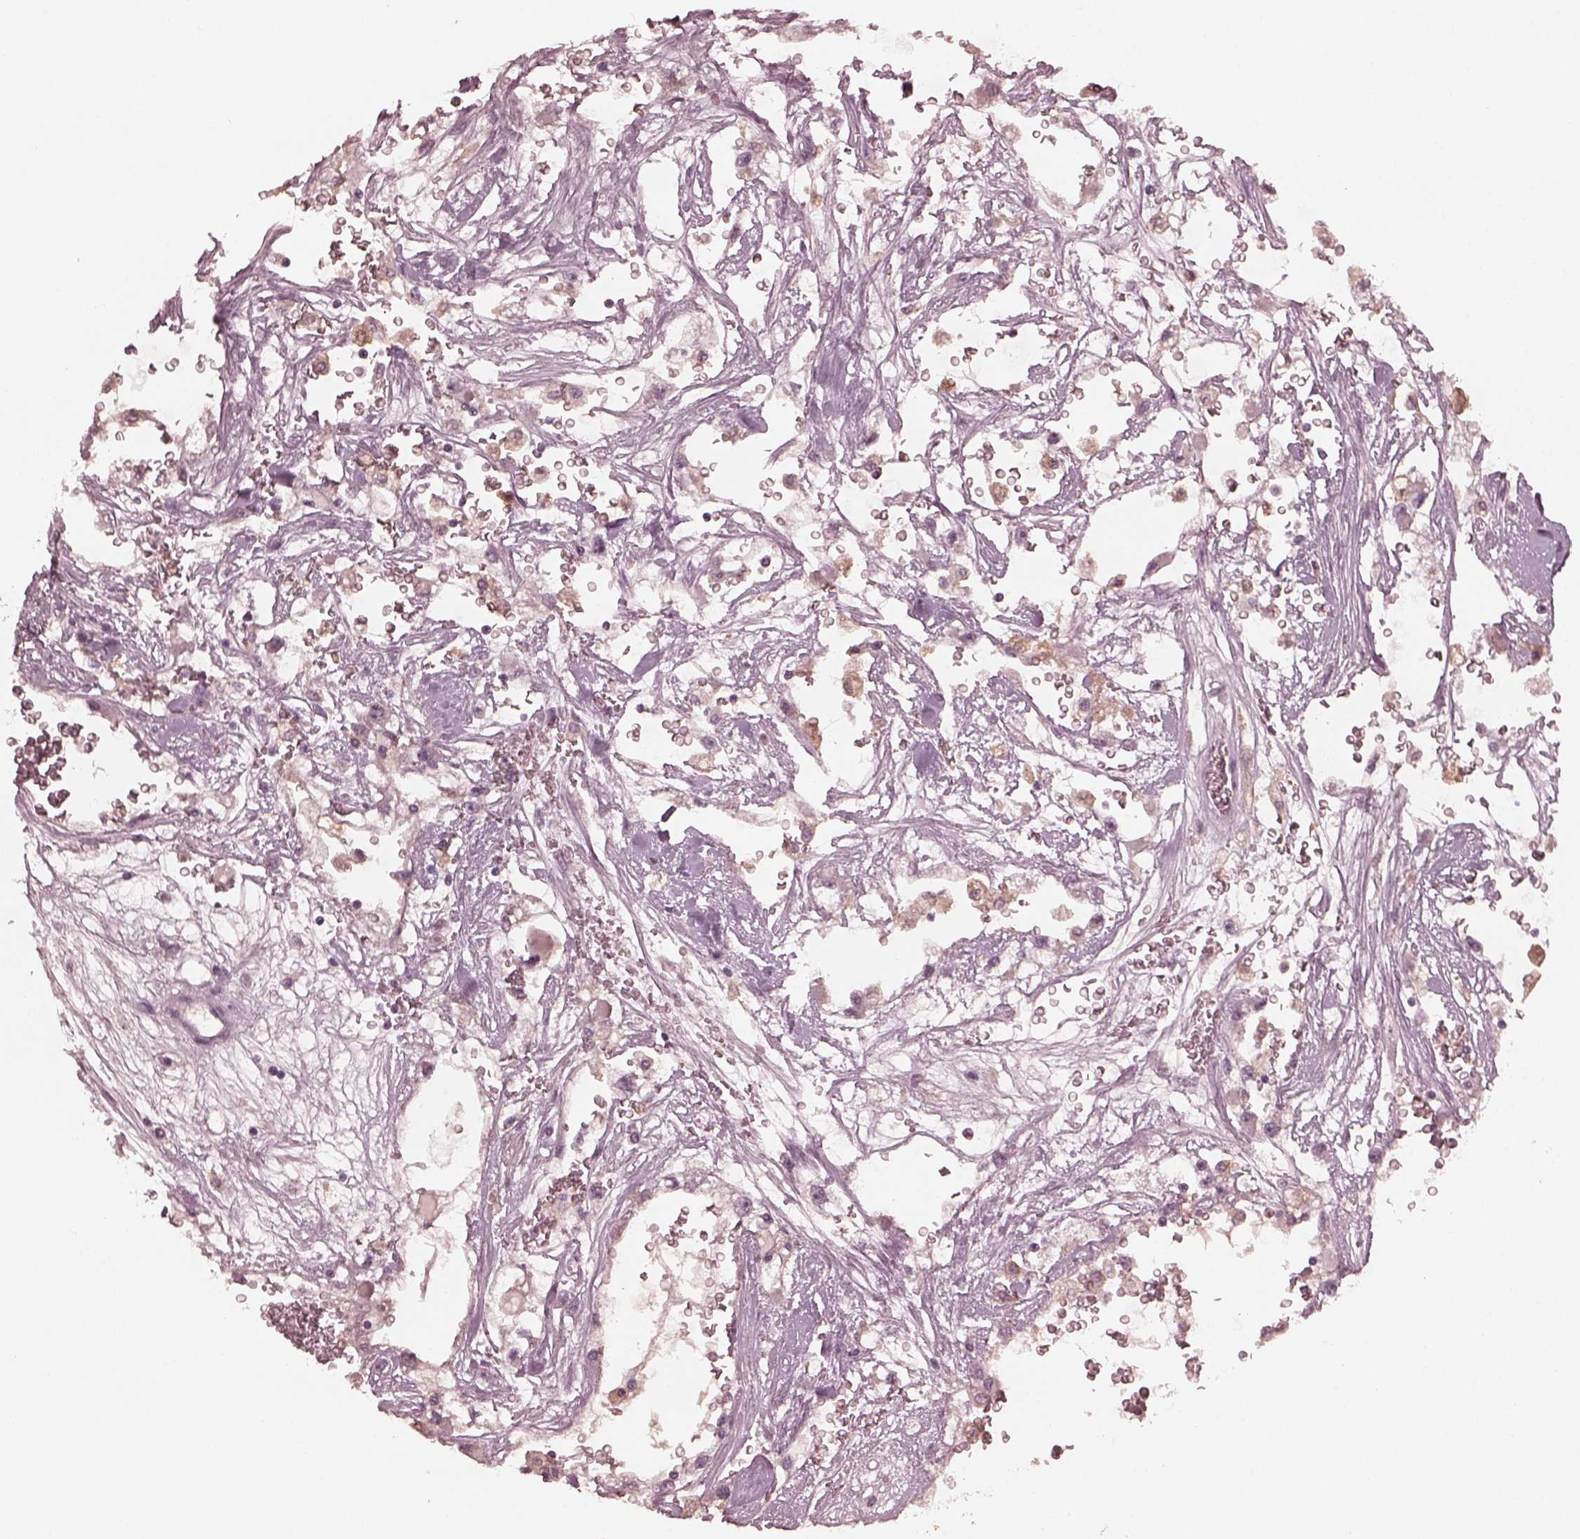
{"staining": {"intensity": "negative", "quantity": "none", "location": "none"}, "tissue": "renal cancer", "cell_type": "Tumor cells", "image_type": "cancer", "snomed": [{"axis": "morphology", "description": "Adenocarcinoma, NOS"}, {"axis": "topography", "description": "Kidney"}], "caption": "The immunohistochemistry photomicrograph has no significant expression in tumor cells of renal cancer (adenocarcinoma) tissue. The staining was performed using DAB to visualize the protein expression in brown, while the nuclei were stained in blue with hematoxylin (Magnification: 20x).", "gene": "KRT79", "patient": {"sex": "male", "age": 59}}